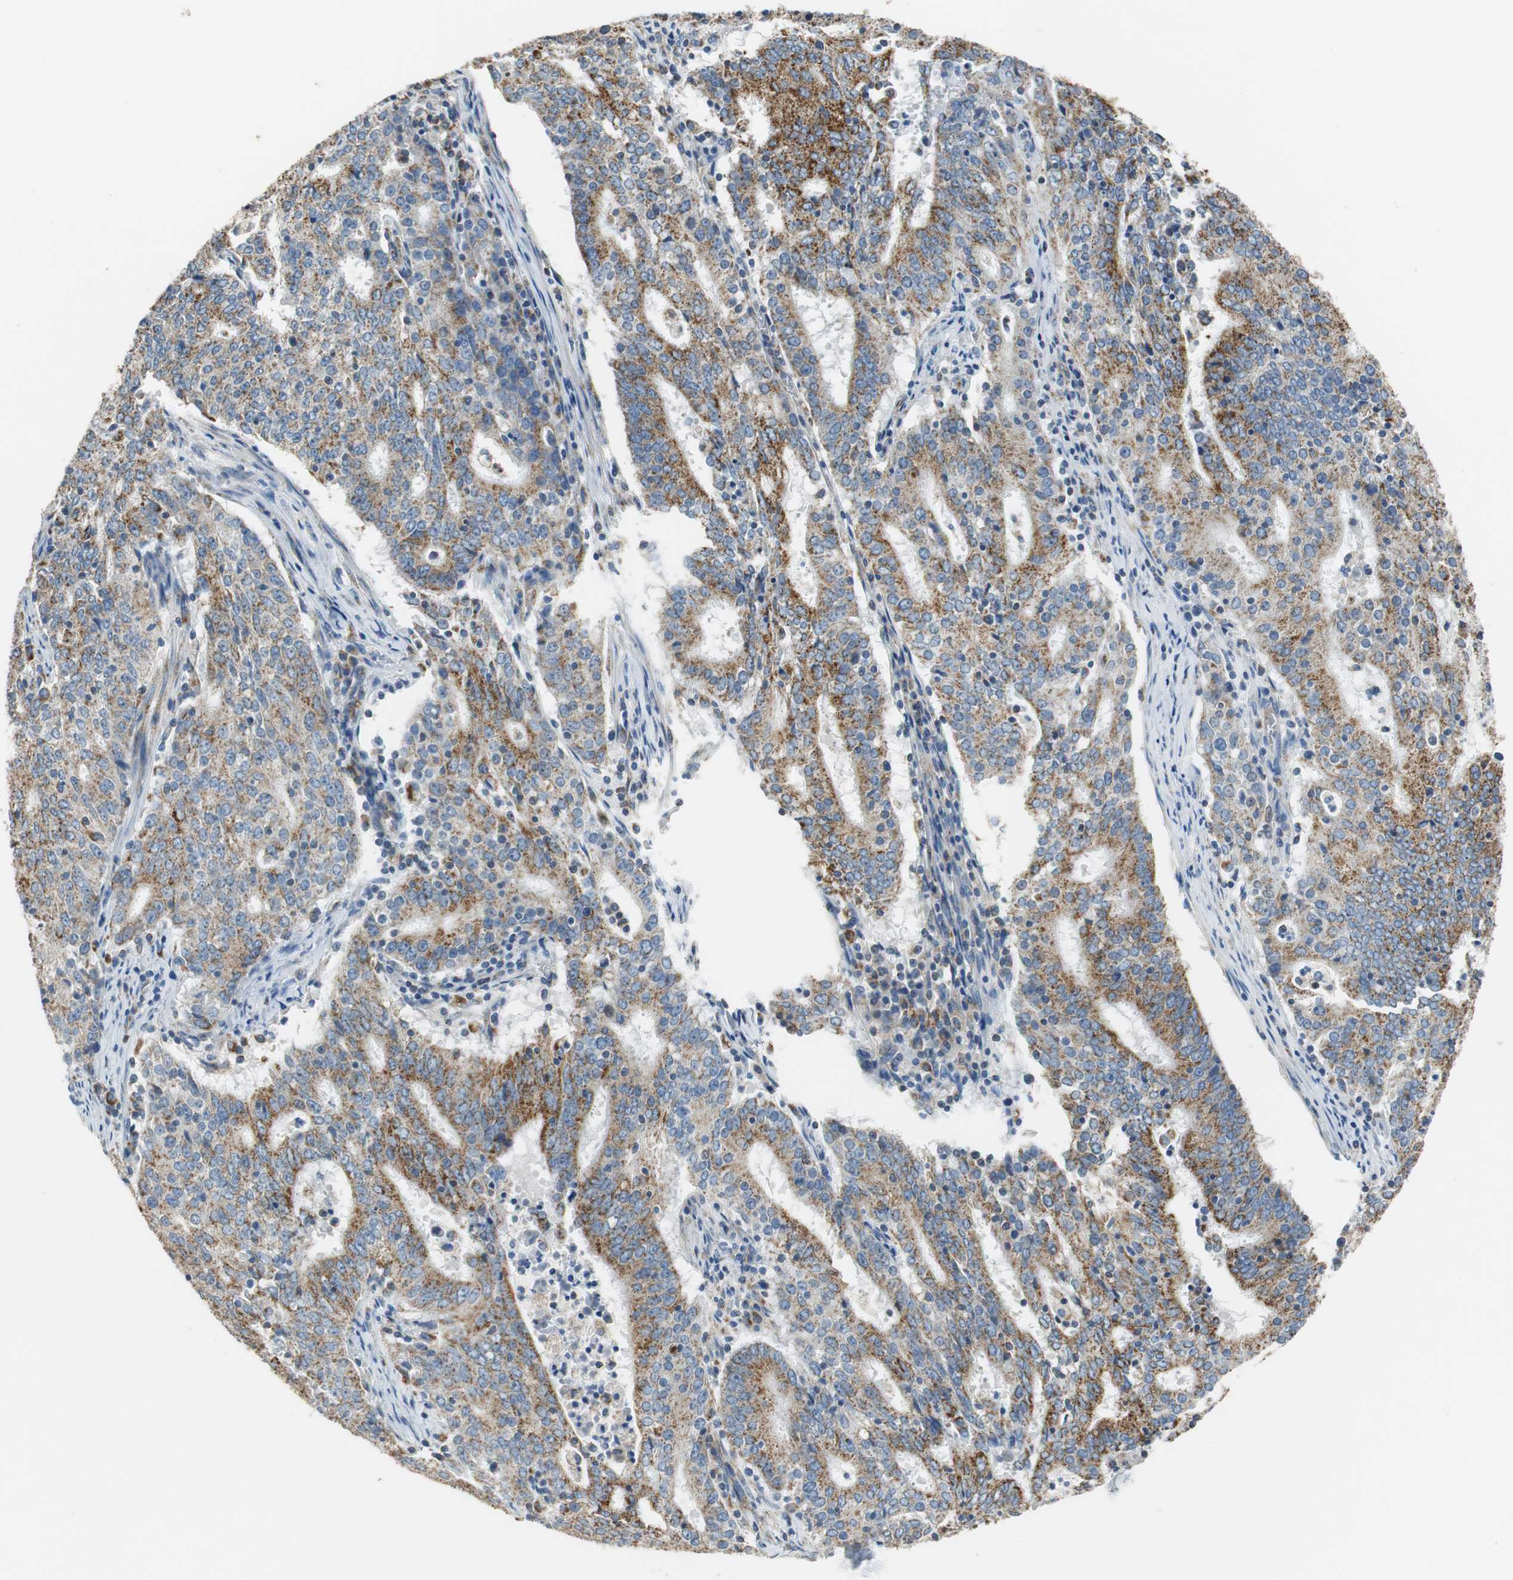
{"staining": {"intensity": "strong", "quantity": "25%-75%", "location": "cytoplasmic/membranous"}, "tissue": "cervical cancer", "cell_type": "Tumor cells", "image_type": "cancer", "snomed": [{"axis": "morphology", "description": "Adenocarcinoma, NOS"}, {"axis": "topography", "description": "Cervix"}], "caption": "Cervical cancer (adenocarcinoma) stained with immunohistochemistry demonstrates strong cytoplasmic/membranous staining in about 25%-75% of tumor cells.", "gene": "GSTK1", "patient": {"sex": "female", "age": 44}}